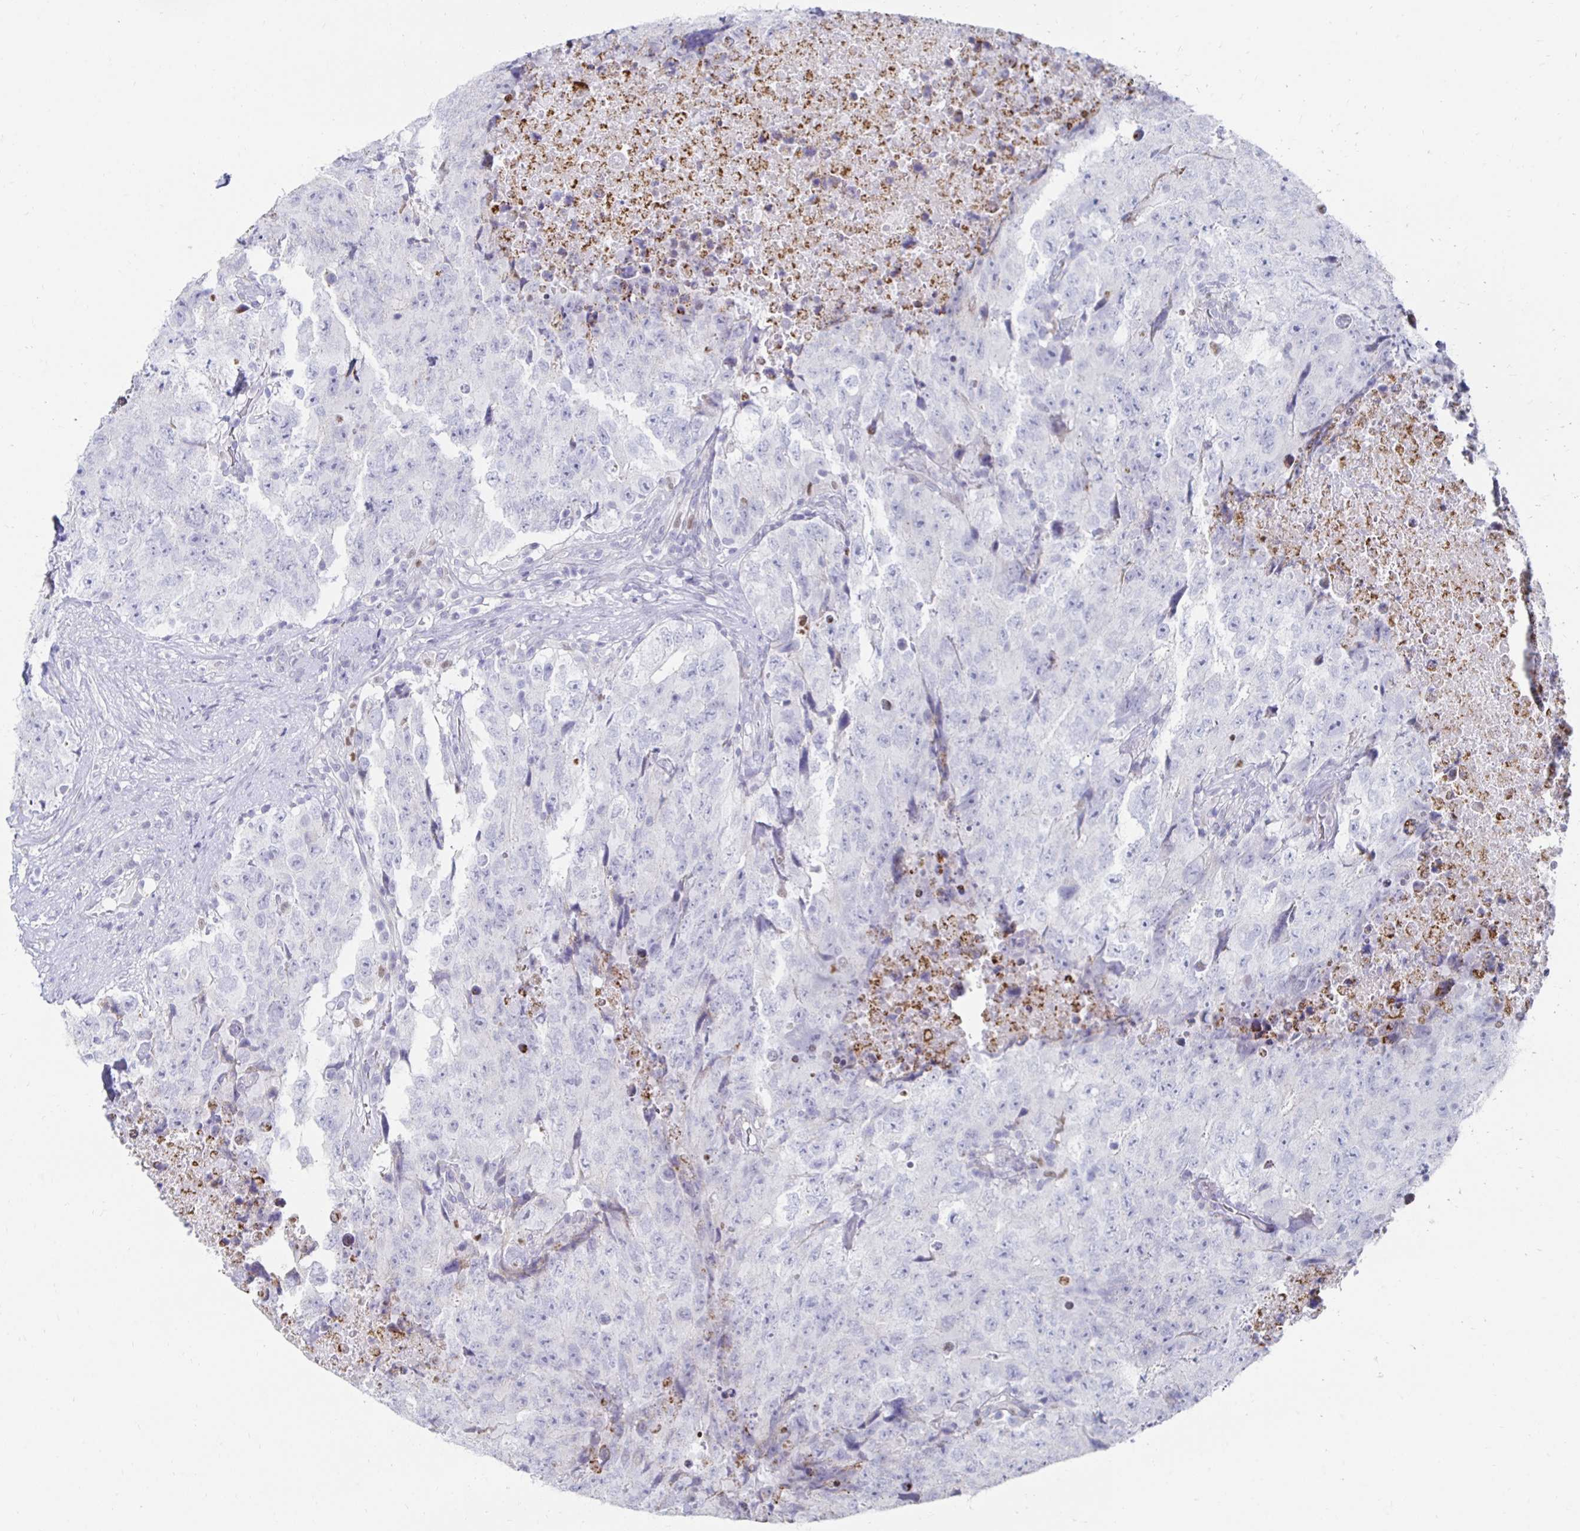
{"staining": {"intensity": "negative", "quantity": "none", "location": "none"}, "tissue": "testis cancer", "cell_type": "Tumor cells", "image_type": "cancer", "snomed": [{"axis": "morphology", "description": "Carcinoma, Embryonal, NOS"}, {"axis": "topography", "description": "Testis"}], "caption": "DAB immunohistochemical staining of human embryonal carcinoma (testis) shows no significant positivity in tumor cells.", "gene": "NOCT", "patient": {"sex": "male", "age": 24}}